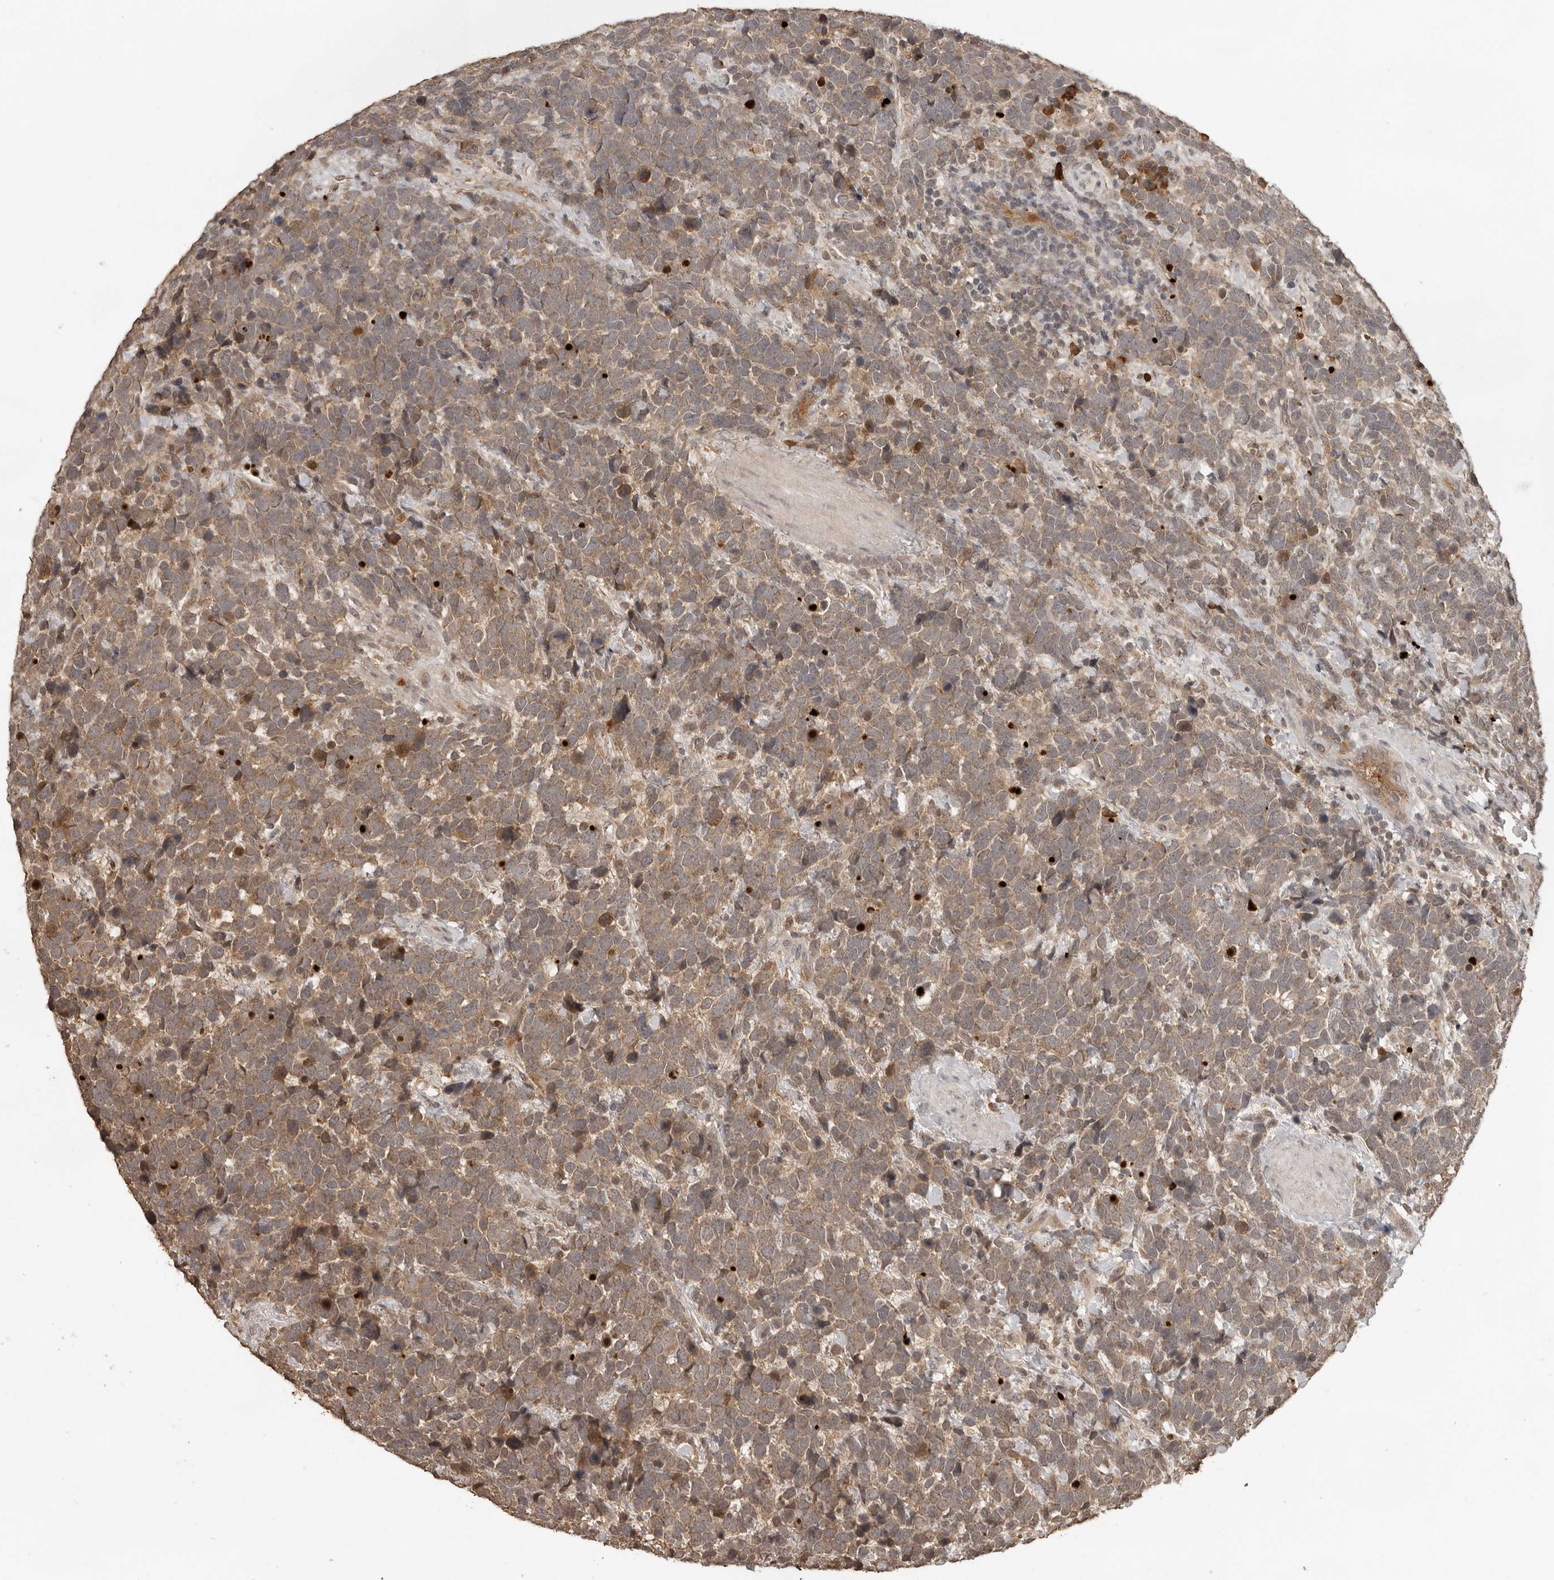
{"staining": {"intensity": "weak", "quantity": ">75%", "location": "cytoplasmic/membranous"}, "tissue": "urothelial cancer", "cell_type": "Tumor cells", "image_type": "cancer", "snomed": [{"axis": "morphology", "description": "Urothelial carcinoma, High grade"}, {"axis": "topography", "description": "Urinary bladder"}], "caption": "A high-resolution photomicrograph shows immunohistochemistry (IHC) staining of high-grade urothelial carcinoma, which demonstrates weak cytoplasmic/membranous staining in approximately >75% of tumor cells.", "gene": "CTF1", "patient": {"sex": "female", "age": 82}}